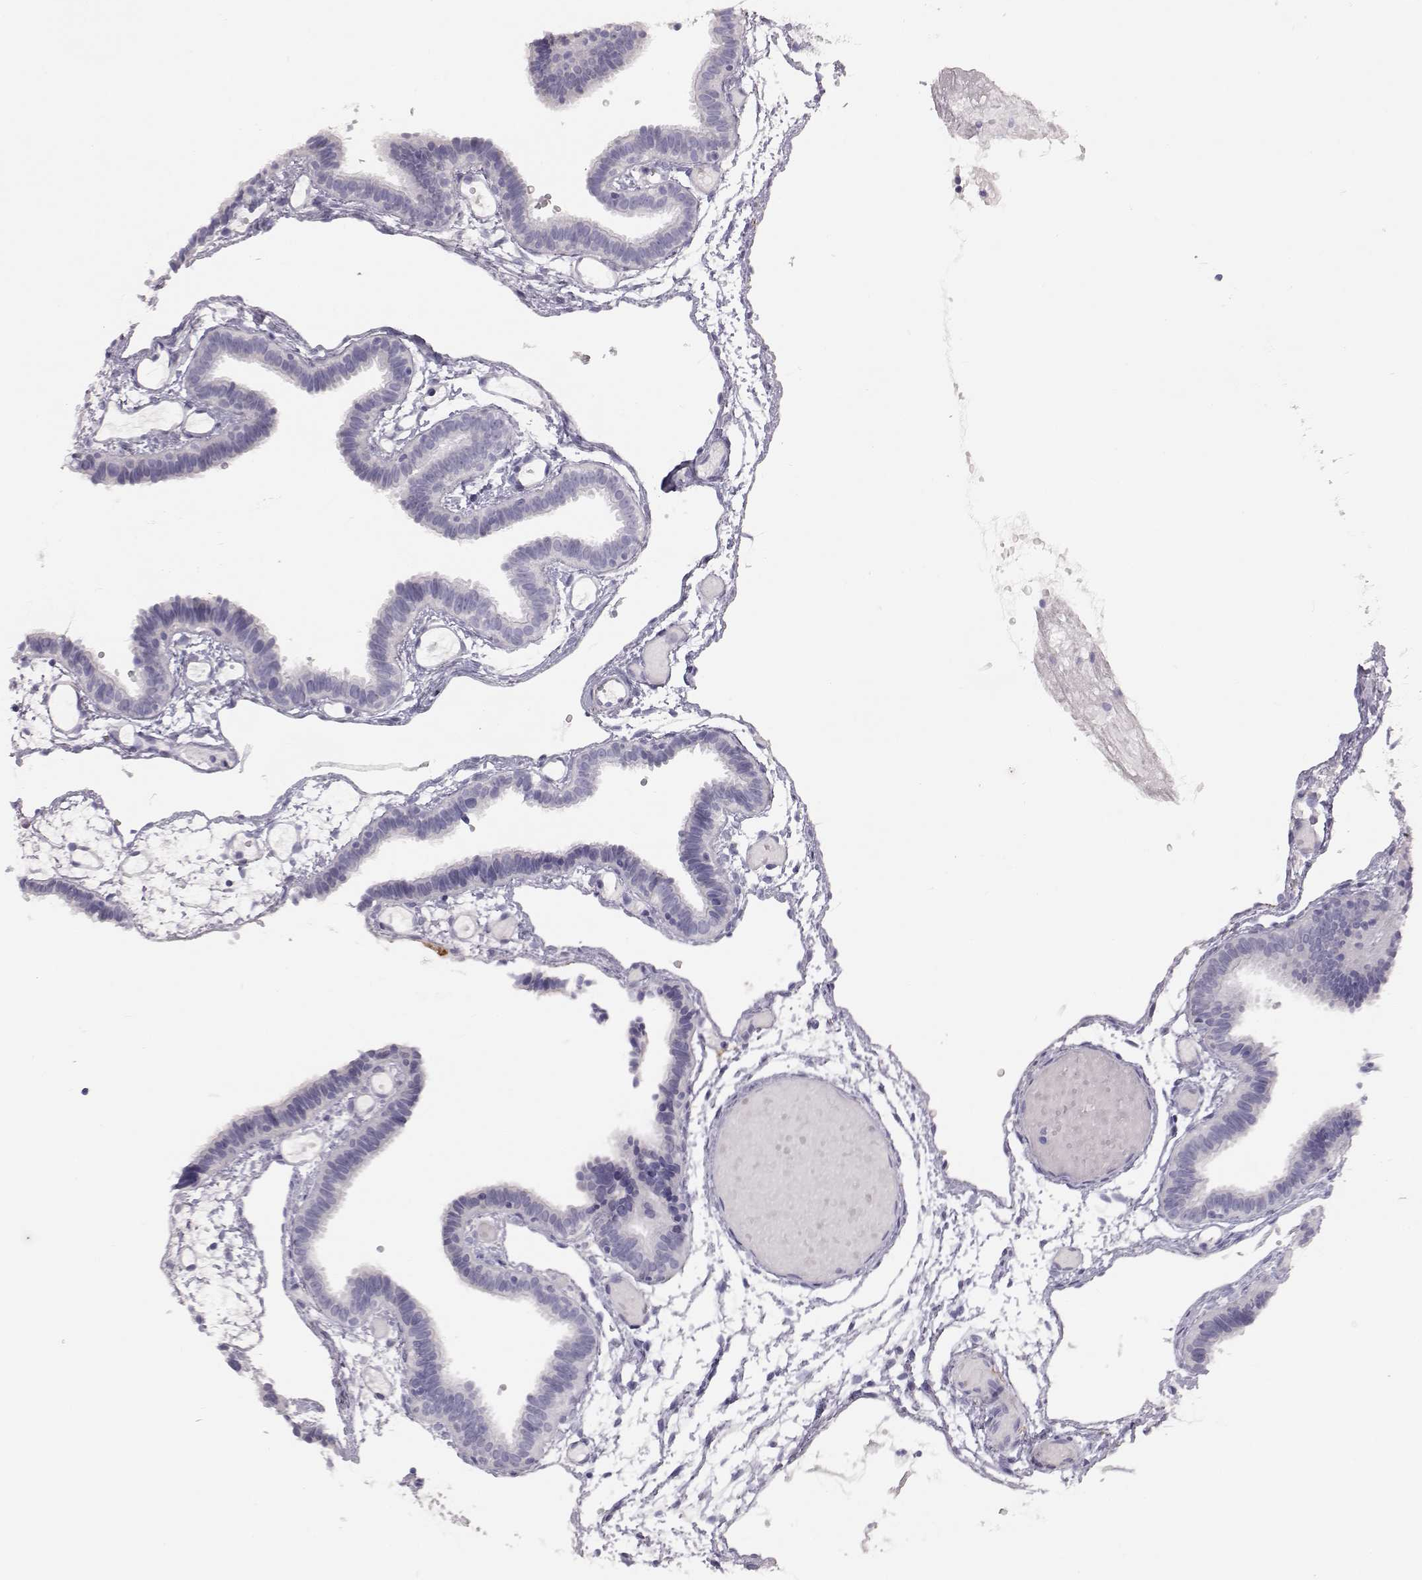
{"staining": {"intensity": "negative", "quantity": "none", "location": "none"}, "tissue": "fallopian tube", "cell_type": "Glandular cells", "image_type": "normal", "snomed": [{"axis": "morphology", "description": "Normal tissue, NOS"}, {"axis": "topography", "description": "Fallopian tube"}], "caption": "Immunohistochemistry (IHC) photomicrograph of normal fallopian tube stained for a protein (brown), which exhibits no positivity in glandular cells. (DAB immunohistochemistry with hematoxylin counter stain).", "gene": "KRTAP16", "patient": {"sex": "female", "age": 37}}